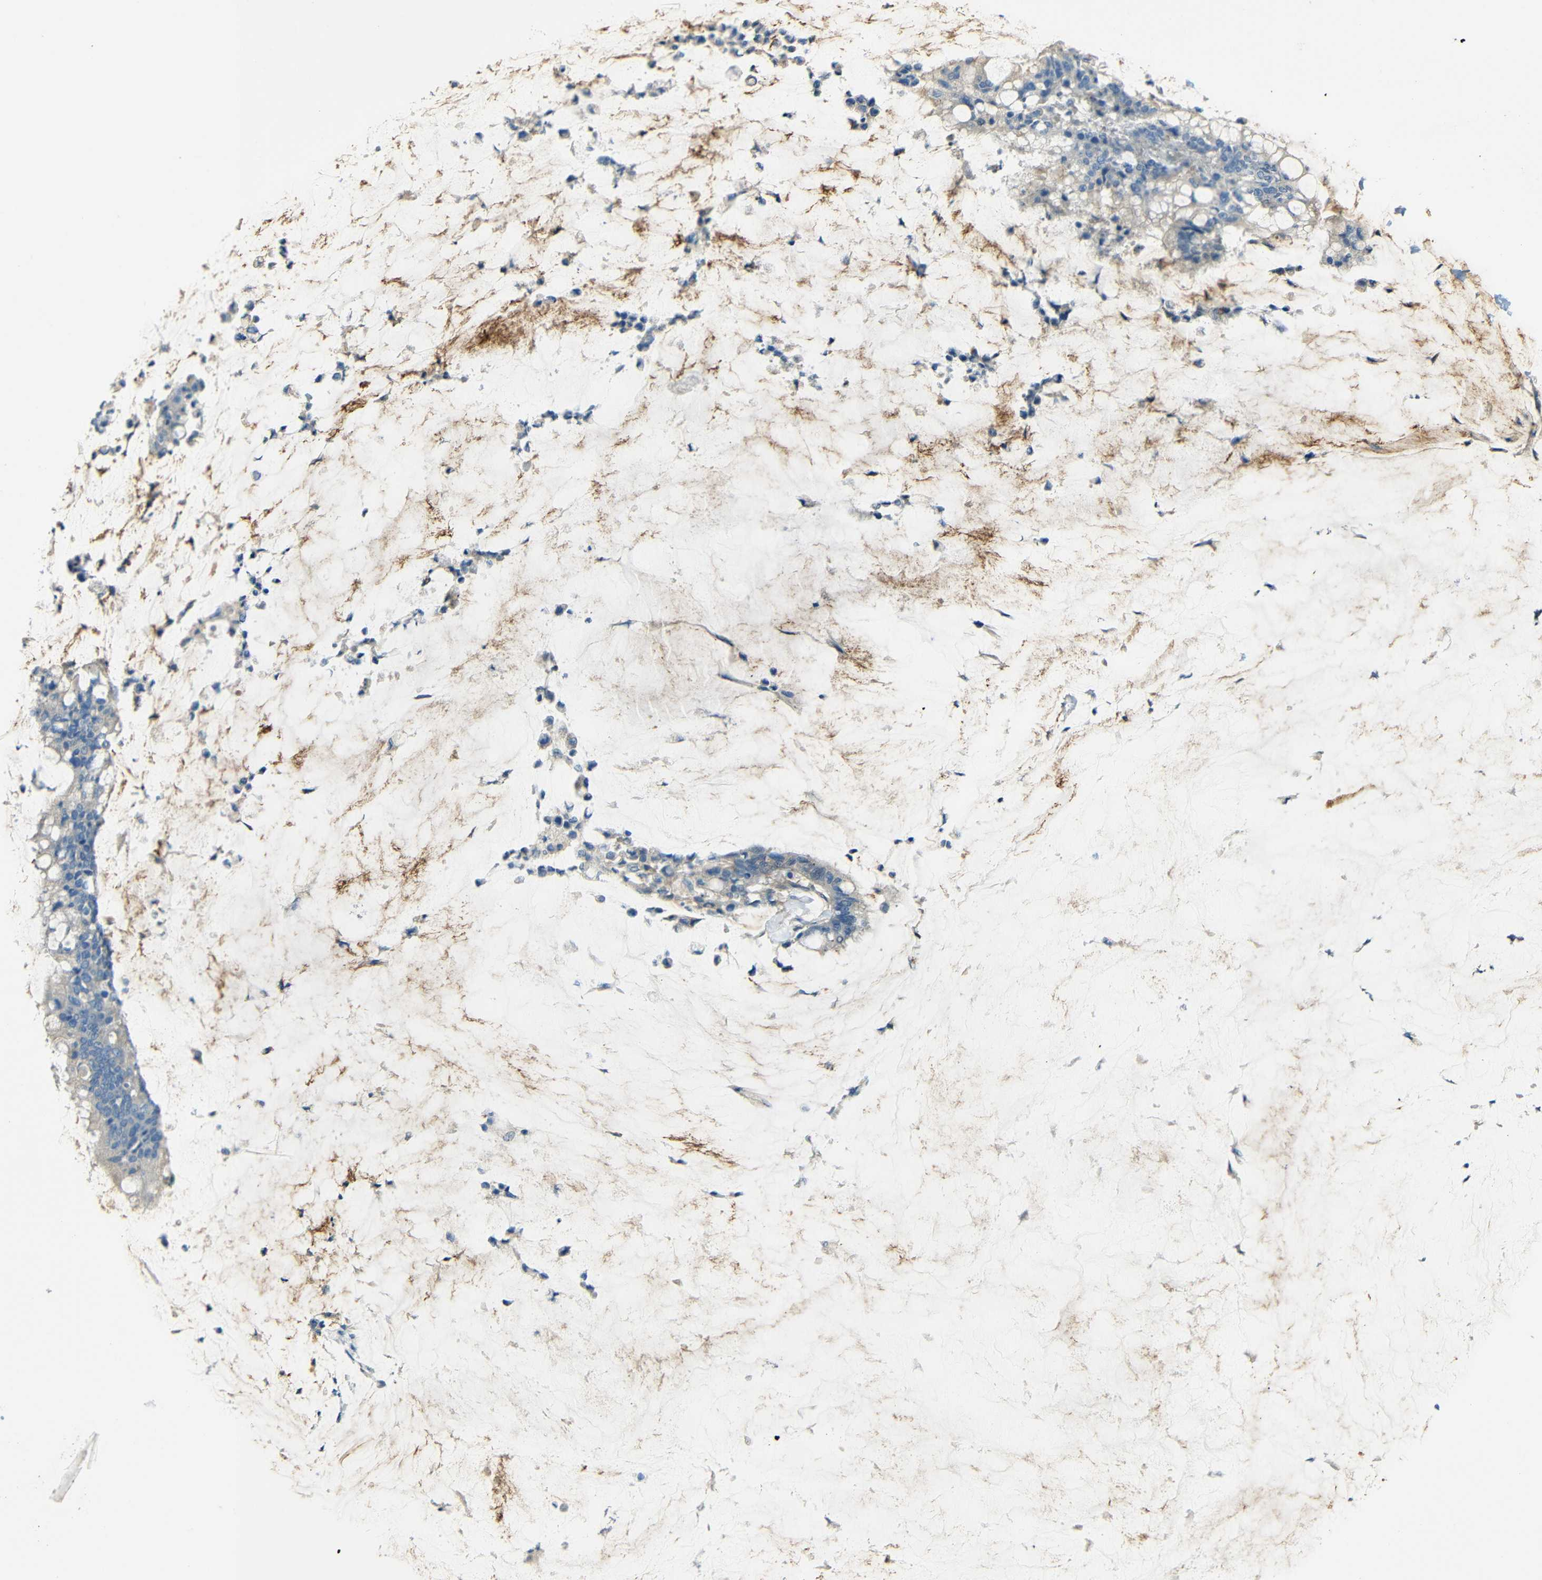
{"staining": {"intensity": "weak", "quantity": ">75%", "location": "cytoplasmic/membranous"}, "tissue": "pancreatic cancer", "cell_type": "Tumor cells", "image_type": "cancer", "snomed": [{"axis": "morphology", "description": "Adenocarcinoma, NOS"}, {"axis": "topography", "description": "Pancreas"}], "caption": "Approximately >75% of tumor cells in human adenocarcinoma (pancreatic) reveal weak cytoplasmic/membranous protein expression as visualized by brown immunohistochemical staining.", "gene": "DCLK1", "patient": {"sex": "male", "age": 41}}